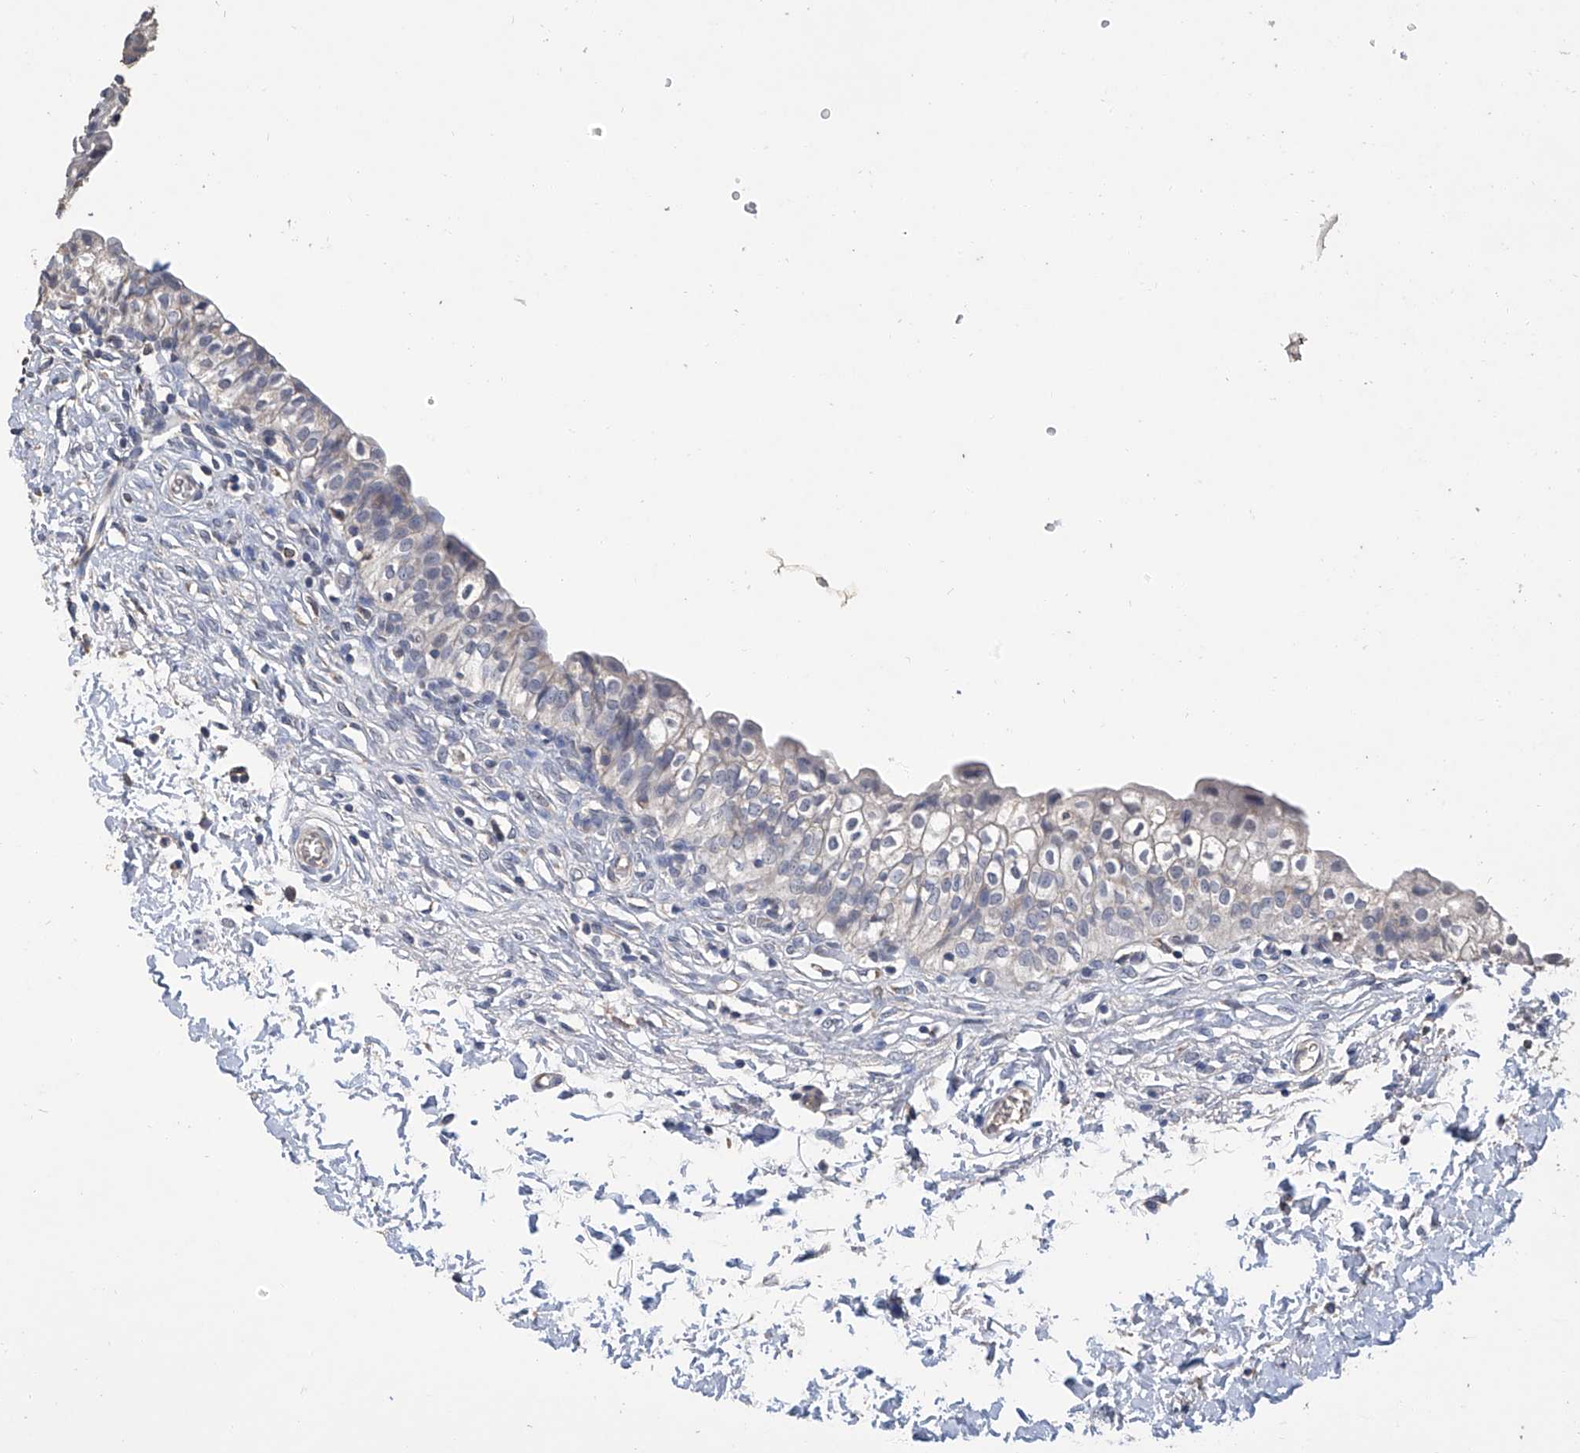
{"staining": {"intensity": "negative", "quantity": "none", "location": "none"}, "tissue": "urinary bladder", "cell_type": "Urothelial cells", "image_type": "normal", "snomed": [{"axis": "morphology", "description": "Normal tissue, NOS"}, {"axis": "topography", "description": "Urinary bladder"}], "caption": "An IHC image of benign urinary bladder is shown. There is no staining in urothelial cells of urinary bladder.", "gene": "GPT", "patient": {"sex": "male", "age": 55}}